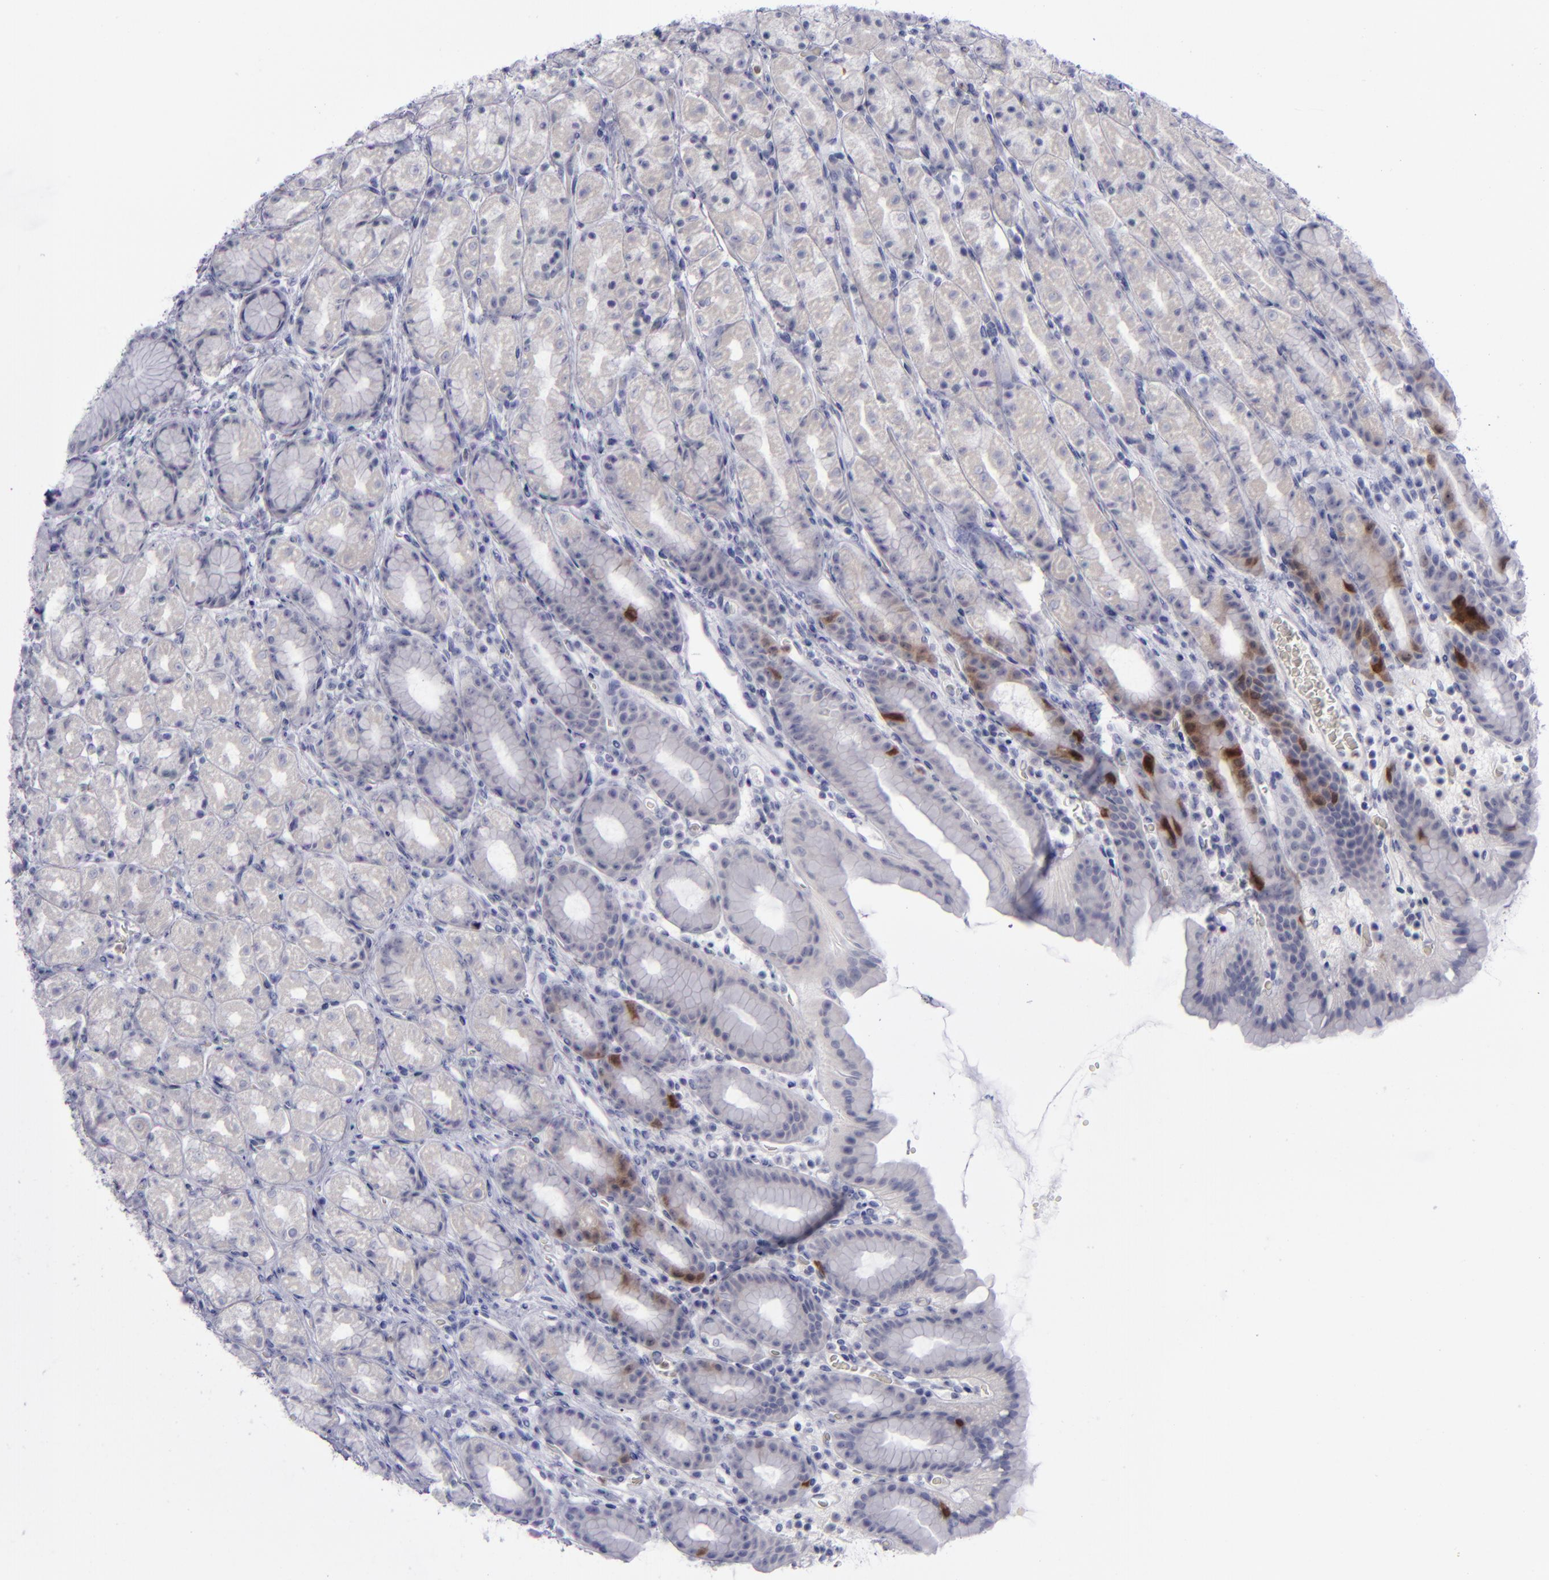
{"staining": {"intensity": "moderate", "quantity": "<25%", "location": "cytoplasmic/membranous,nuclear"}, "tissue": "stomach", "cell_type": "Glandular cells", "image_type": "normal", "snomed": [{"axis": "morphology", "description": "Normal tissue, NOS"}, {"axis": "topography", "description": "Stomach, upper"}], "caption": "A histopathology image showing moderate cytoplasmic/membranous,nuclear positivity in approximately <25% of glandular cells in unremarkable stomach, as visualized by brown immunohistochemical staining.", "gene": "AURKA", "patient": {"sex": "male", "age": 68}}